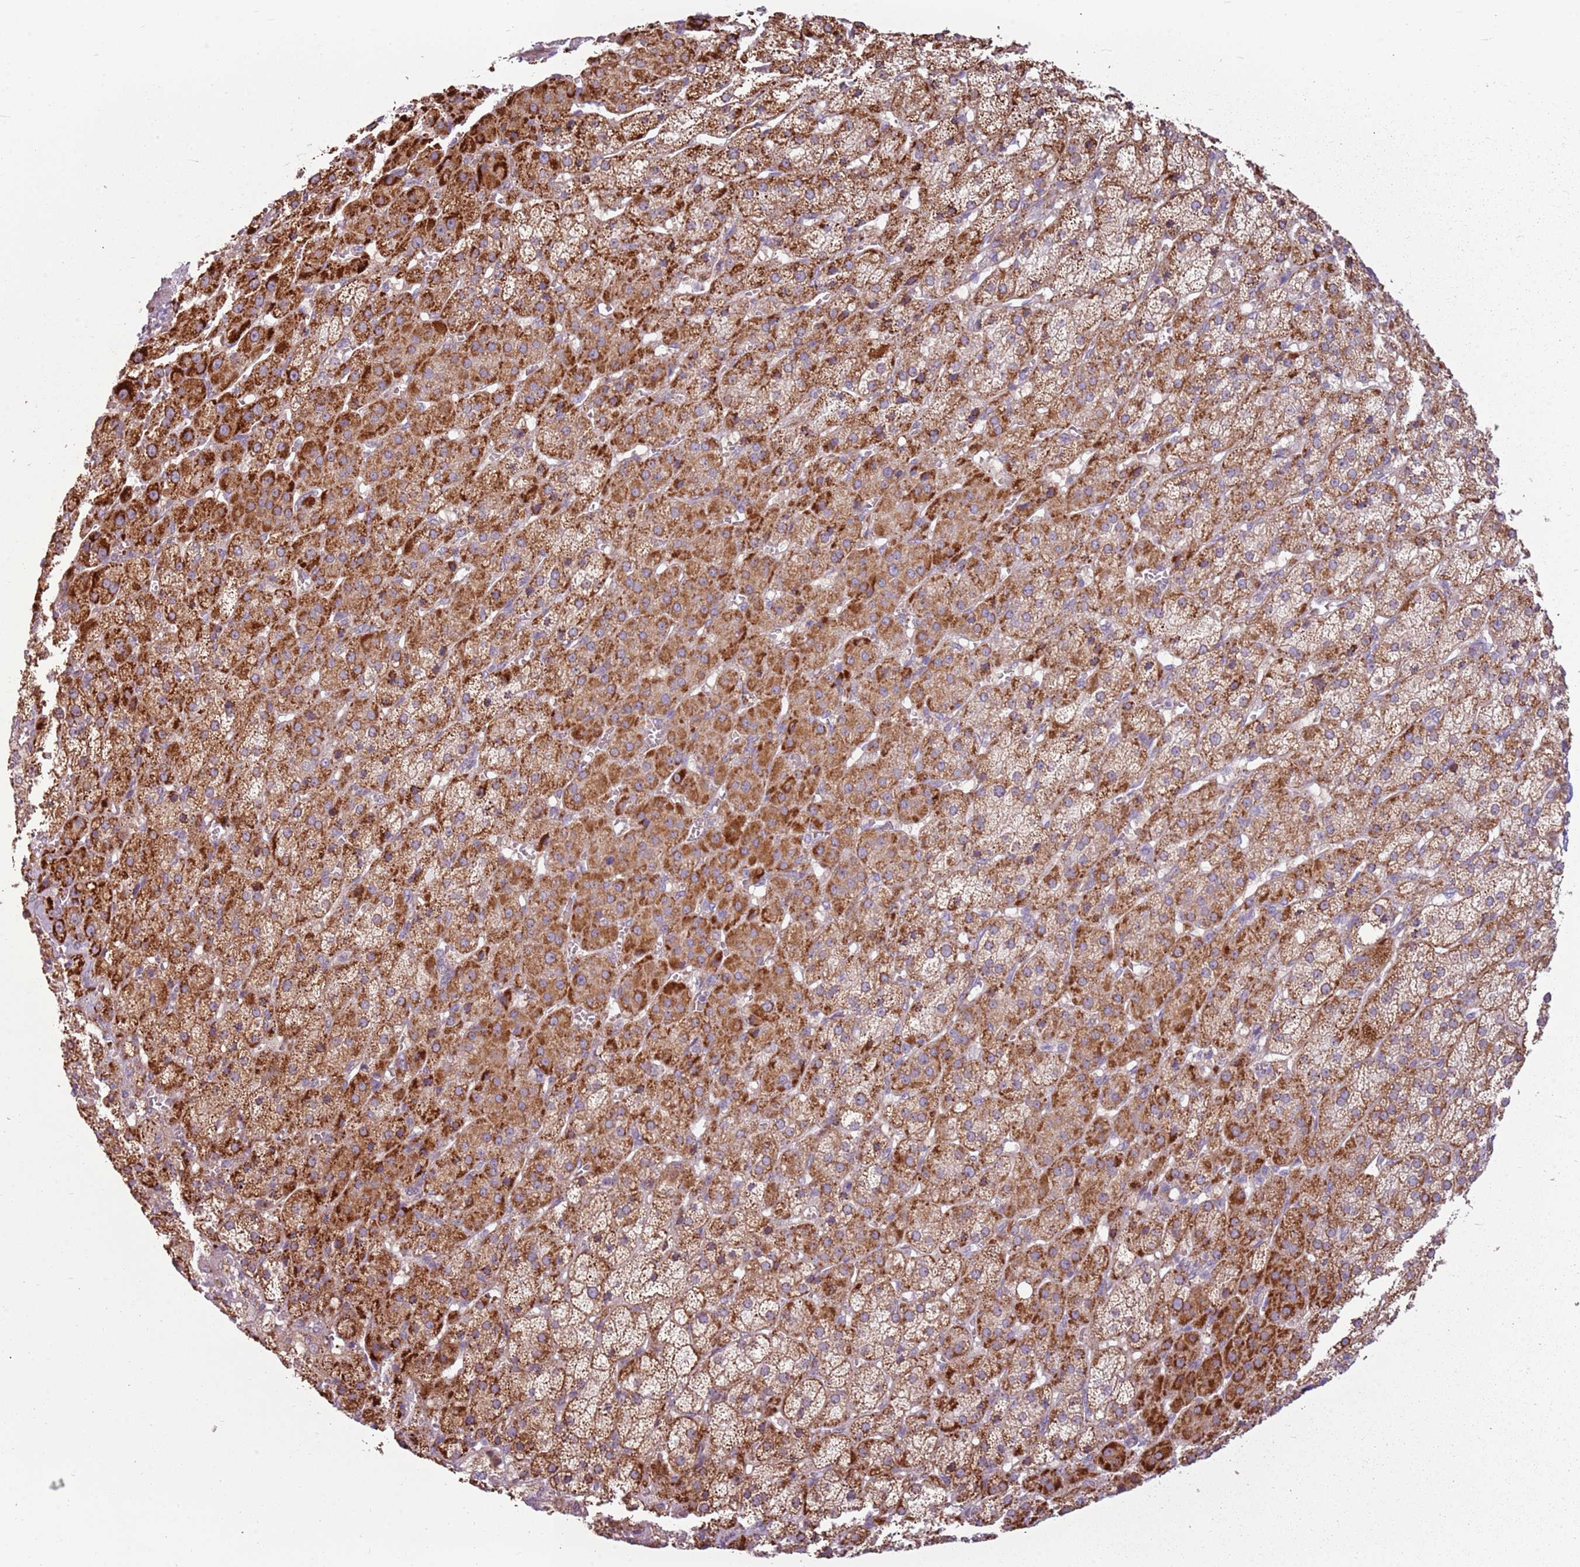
{"staining": {"intensity": "strong", "quantity": ">75%", "location": "cytoplasmic/membranous"}, "tissue": "adrenal gland", "cell_type": "Glandular cells", "image_type": "normal", "snomed": [{"axis": "morphology", "description": "Normal tissue, NOS"}, {"axis": "topography", "description": "Adrenal gland"}], "caption": "The immunohistochemical stain shows strong cytoplasmic/membranous expression in glandular cells of benign adrenal gland.", "gene": "ZNF530", "patient": {"sex": "female", "age": 57}}